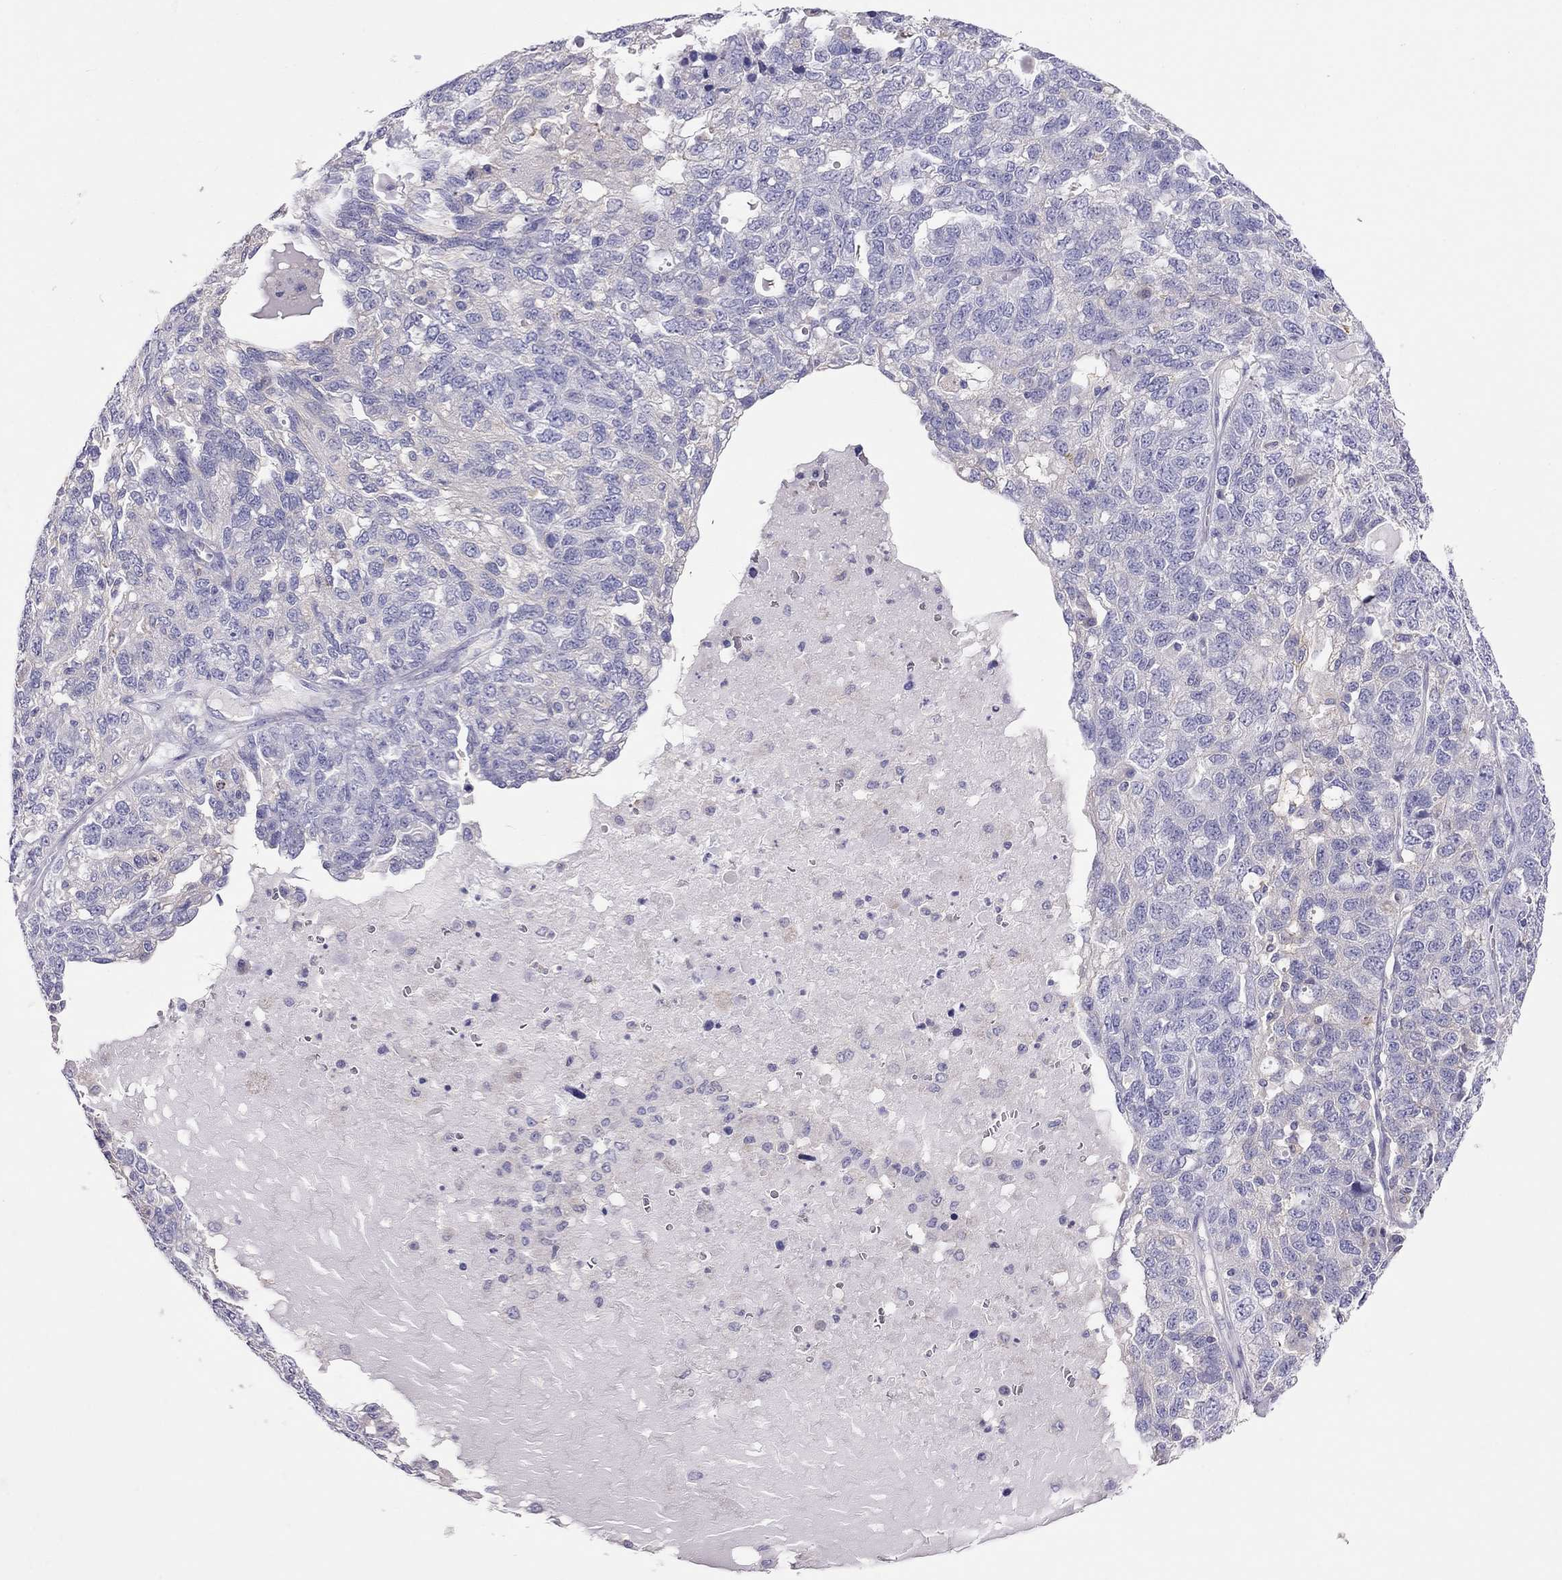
{"staining": {"intensity": "negative", "quantity": "none", "location": "none"}, "tissue": "ovarian cancer", "cell_type": "Tumor cells", "image_type": "cancer", "snomed": [{"axis": "morphology", "description": "Cystadenocarcinoma, serous, NOS"}, {"axis": "topography", "description": "Ovary"}], "caption": "Tumor cells show no significant positivity in ovarian cancer (serous cystadenocarcinoma). (DAB immunohistochemistry (IHC) visualized using brightfield microscopy, high magnification).", "gene": "ALOX15B", "patient": {"sex": "female", "age": 71}}